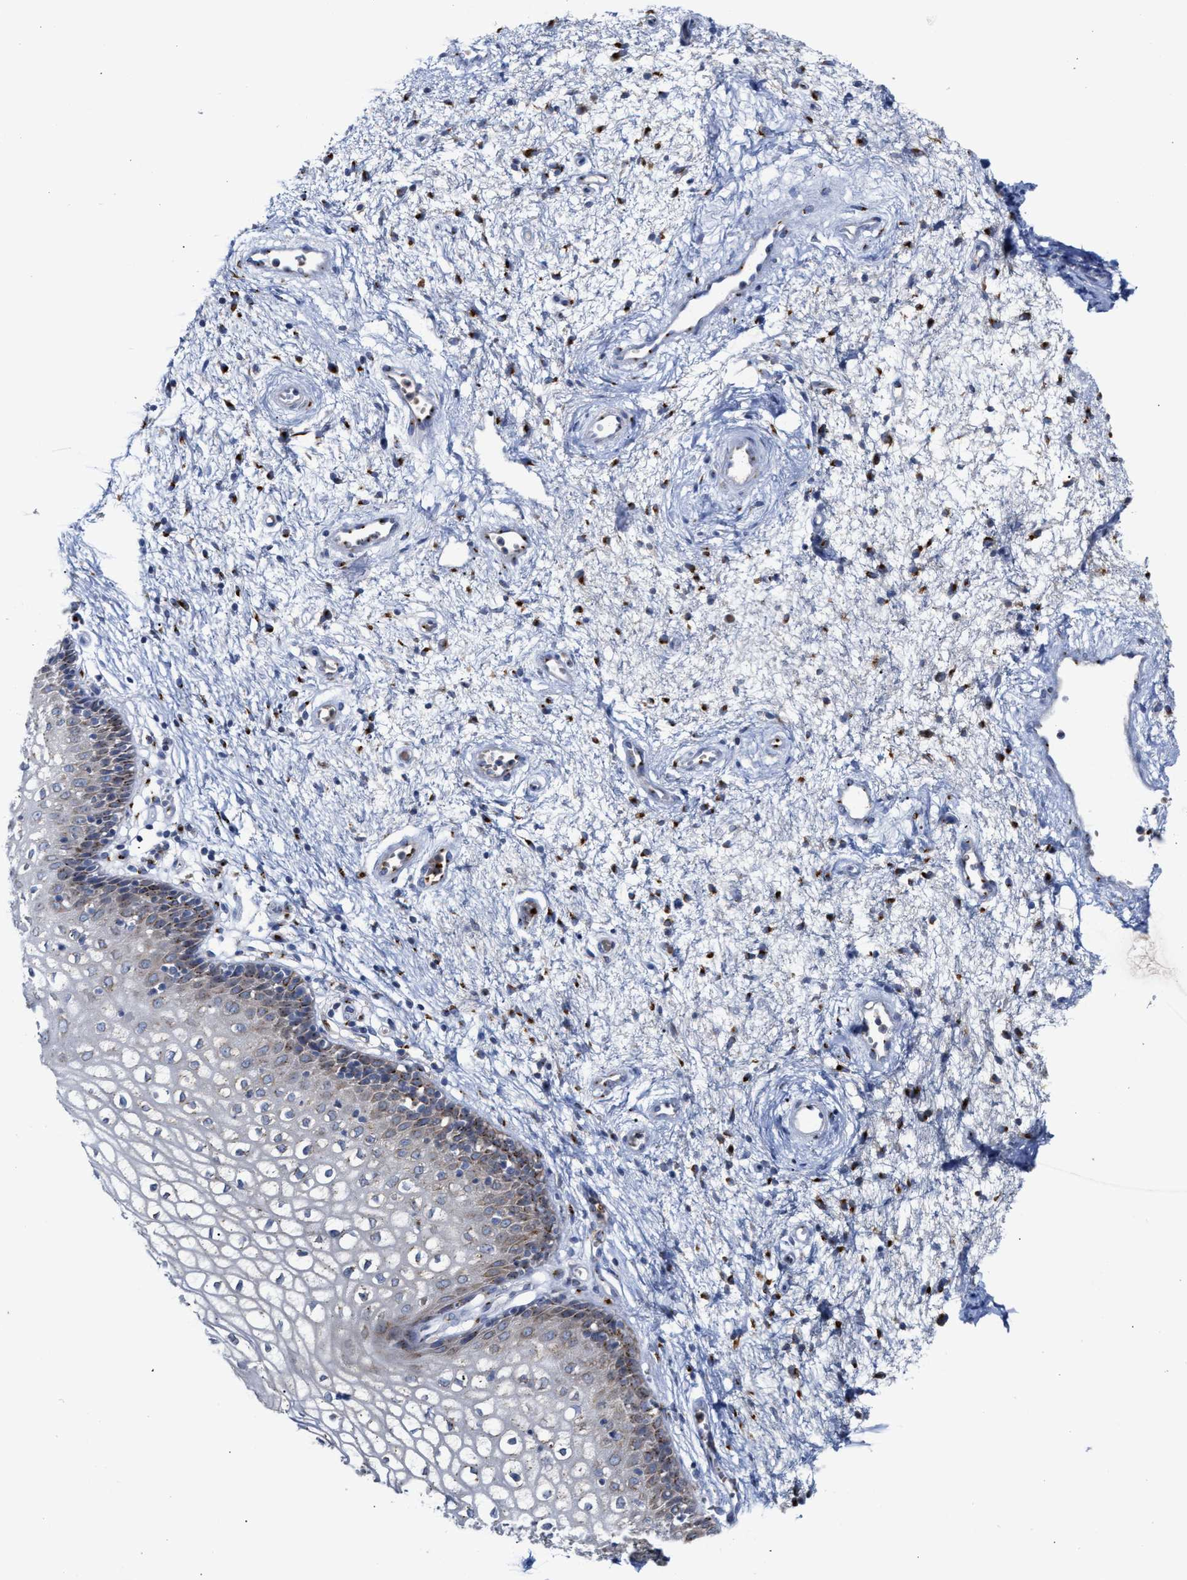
{"staining": {"intensity": "moderate", "quantity": "<25%", "location": "cytoplasmic/membranous"}, "tissue": "vagina", "cell_type": "Squamous epithelial cells", "image_type": "normal", "snomed": [{"axis": "morphology", "description": "Normal tissue, NOS"}, {"axis": "topography", "description": "Vagina"}], "caption": "Vagina stained with immunohistochemistry (IHC) reveals moderate cytoplasmic/membranous expression in about <25% of squamous epithelial cells. (brown staining indicates protein expression, while blue staining denotes nuclei).", "gene": "CCL2", "patient": {"sex": "female", "age": 34}}